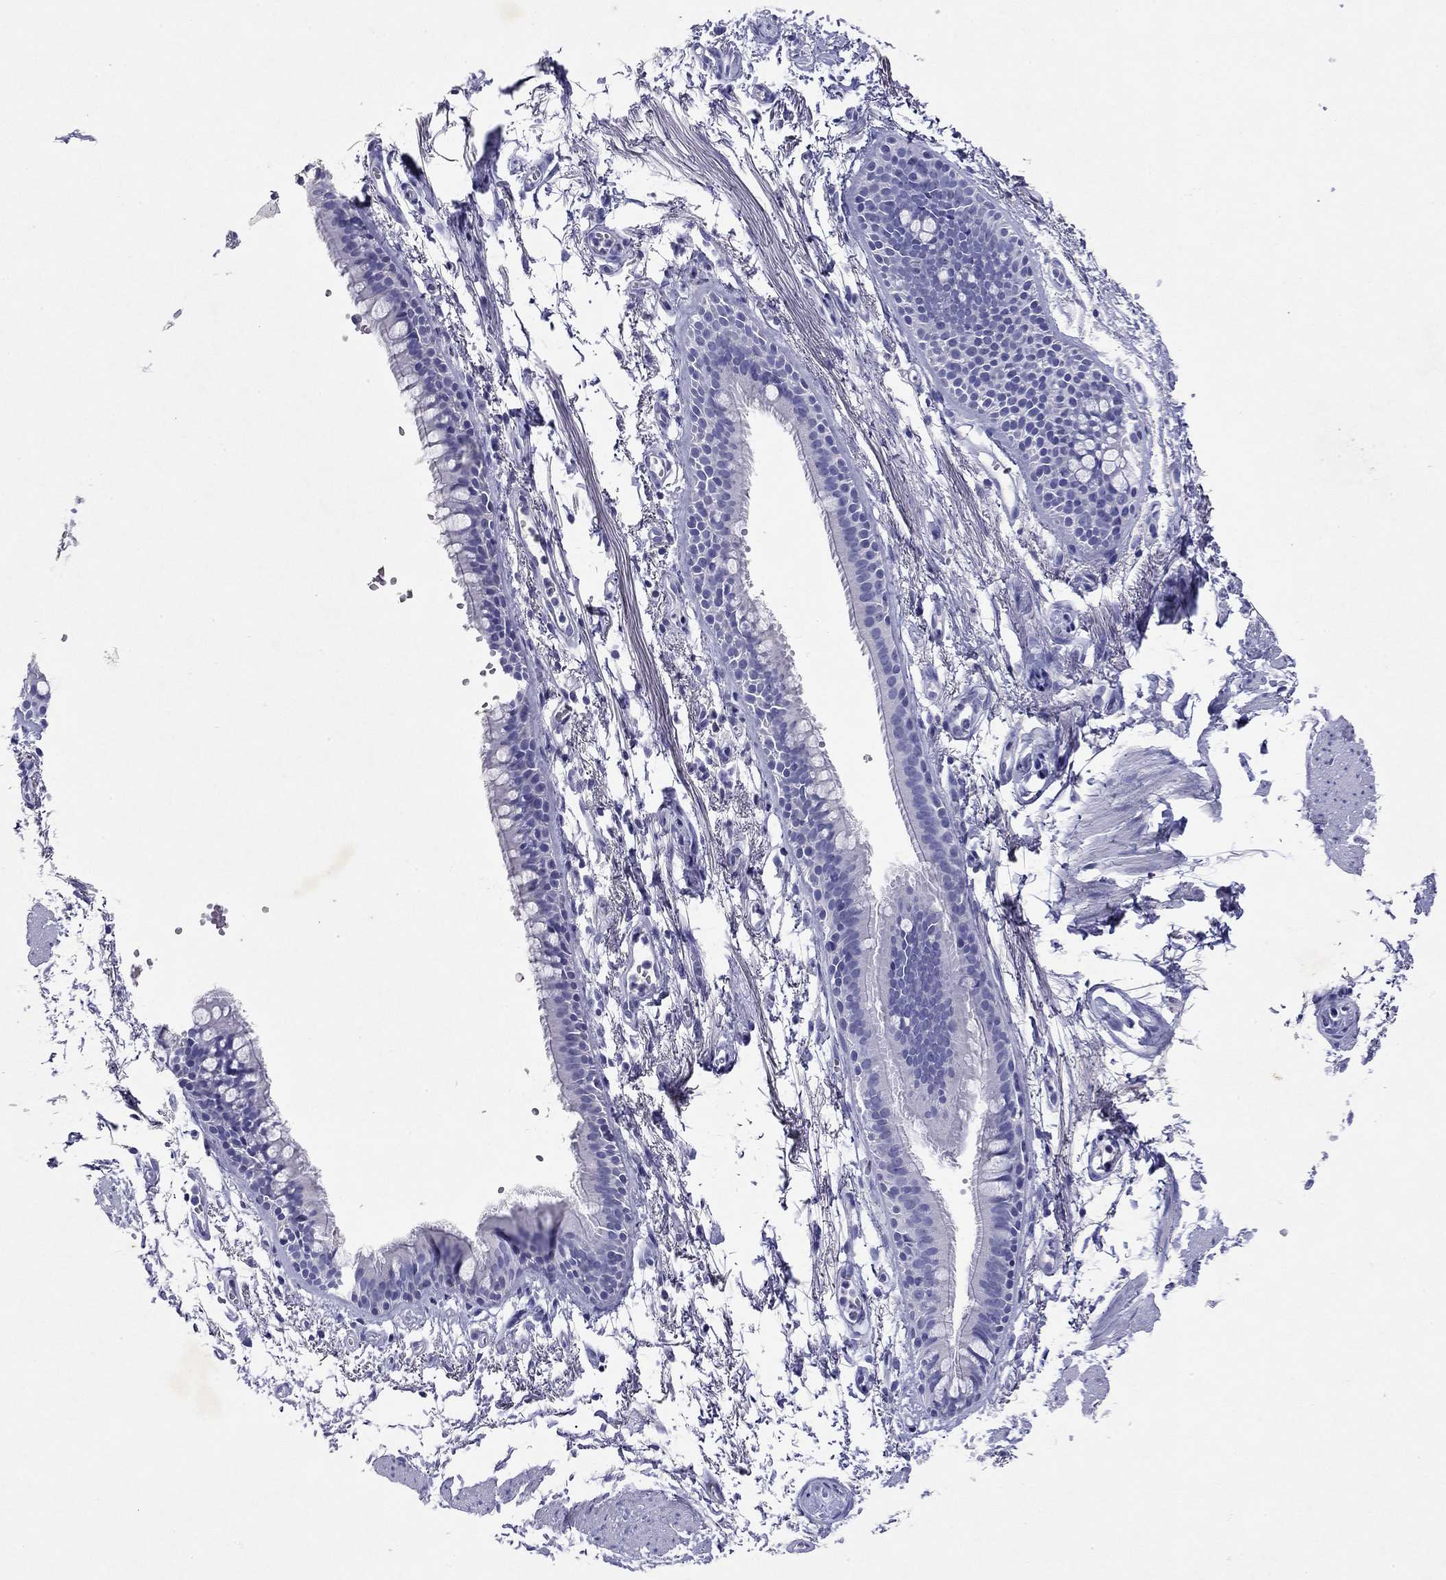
{"staining": {"intensity": "negative", "quantity": "none", "location": "none"}, "tissue": "adipose tissue", "cell_type": "Adipocytes", "image_type": "normal", "snomed": [{"axis": "morphology", "description": "Normal tissue, NOS"}, {"axis": "morphology", "description": "Squamous cell carcinoma, NOS"}, {"axis": "topography", "description": "Cartilage tissue"}, {"axis": "topography", "description": "Lung"}], "caption": "Image shows no significant protein positivity in adipocytes of benign adipose tissue.", "gene": "ARMC12", "patient": {"sex": "male", "age": 66}}